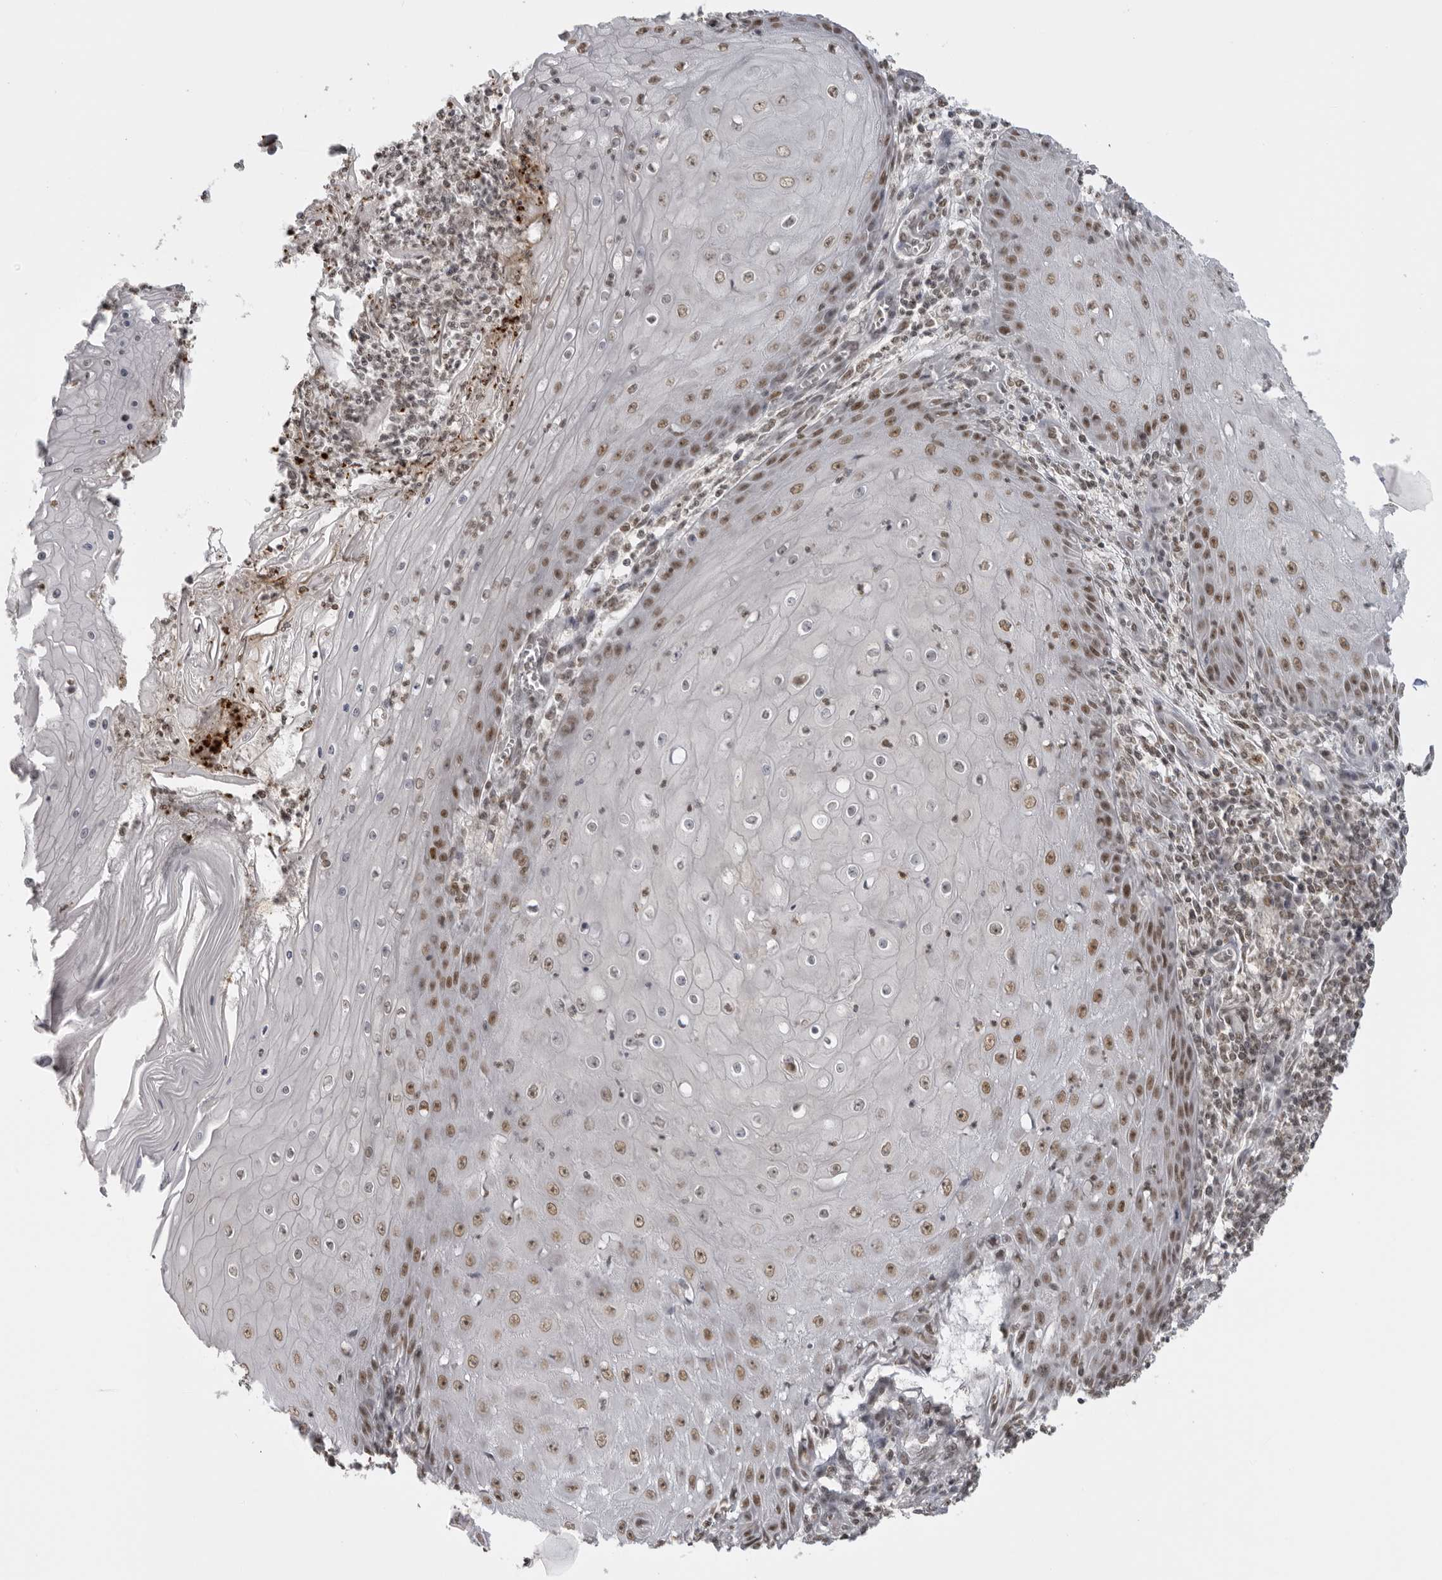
{"staining": {"intensity": "moderate", "quantity": "<25%", "location": "nuclear"}, "tissue": "skin cancer", "cell_type": "Tumor cells", "image_type": "cancer", "snomed": [{"axis": "morphology", "description": "Squamous cell carcinoma, NOS"}, {"axis": "topography", "description": "Skin"}], "caption": "This micrograph displays immunohistochemistry (IHC) staining of human skin cancer, with low moderate nuclear expression in about <25% of tumor cells.", "gene": "RPA2", "patient": {"sex": "female", "age": 73}}